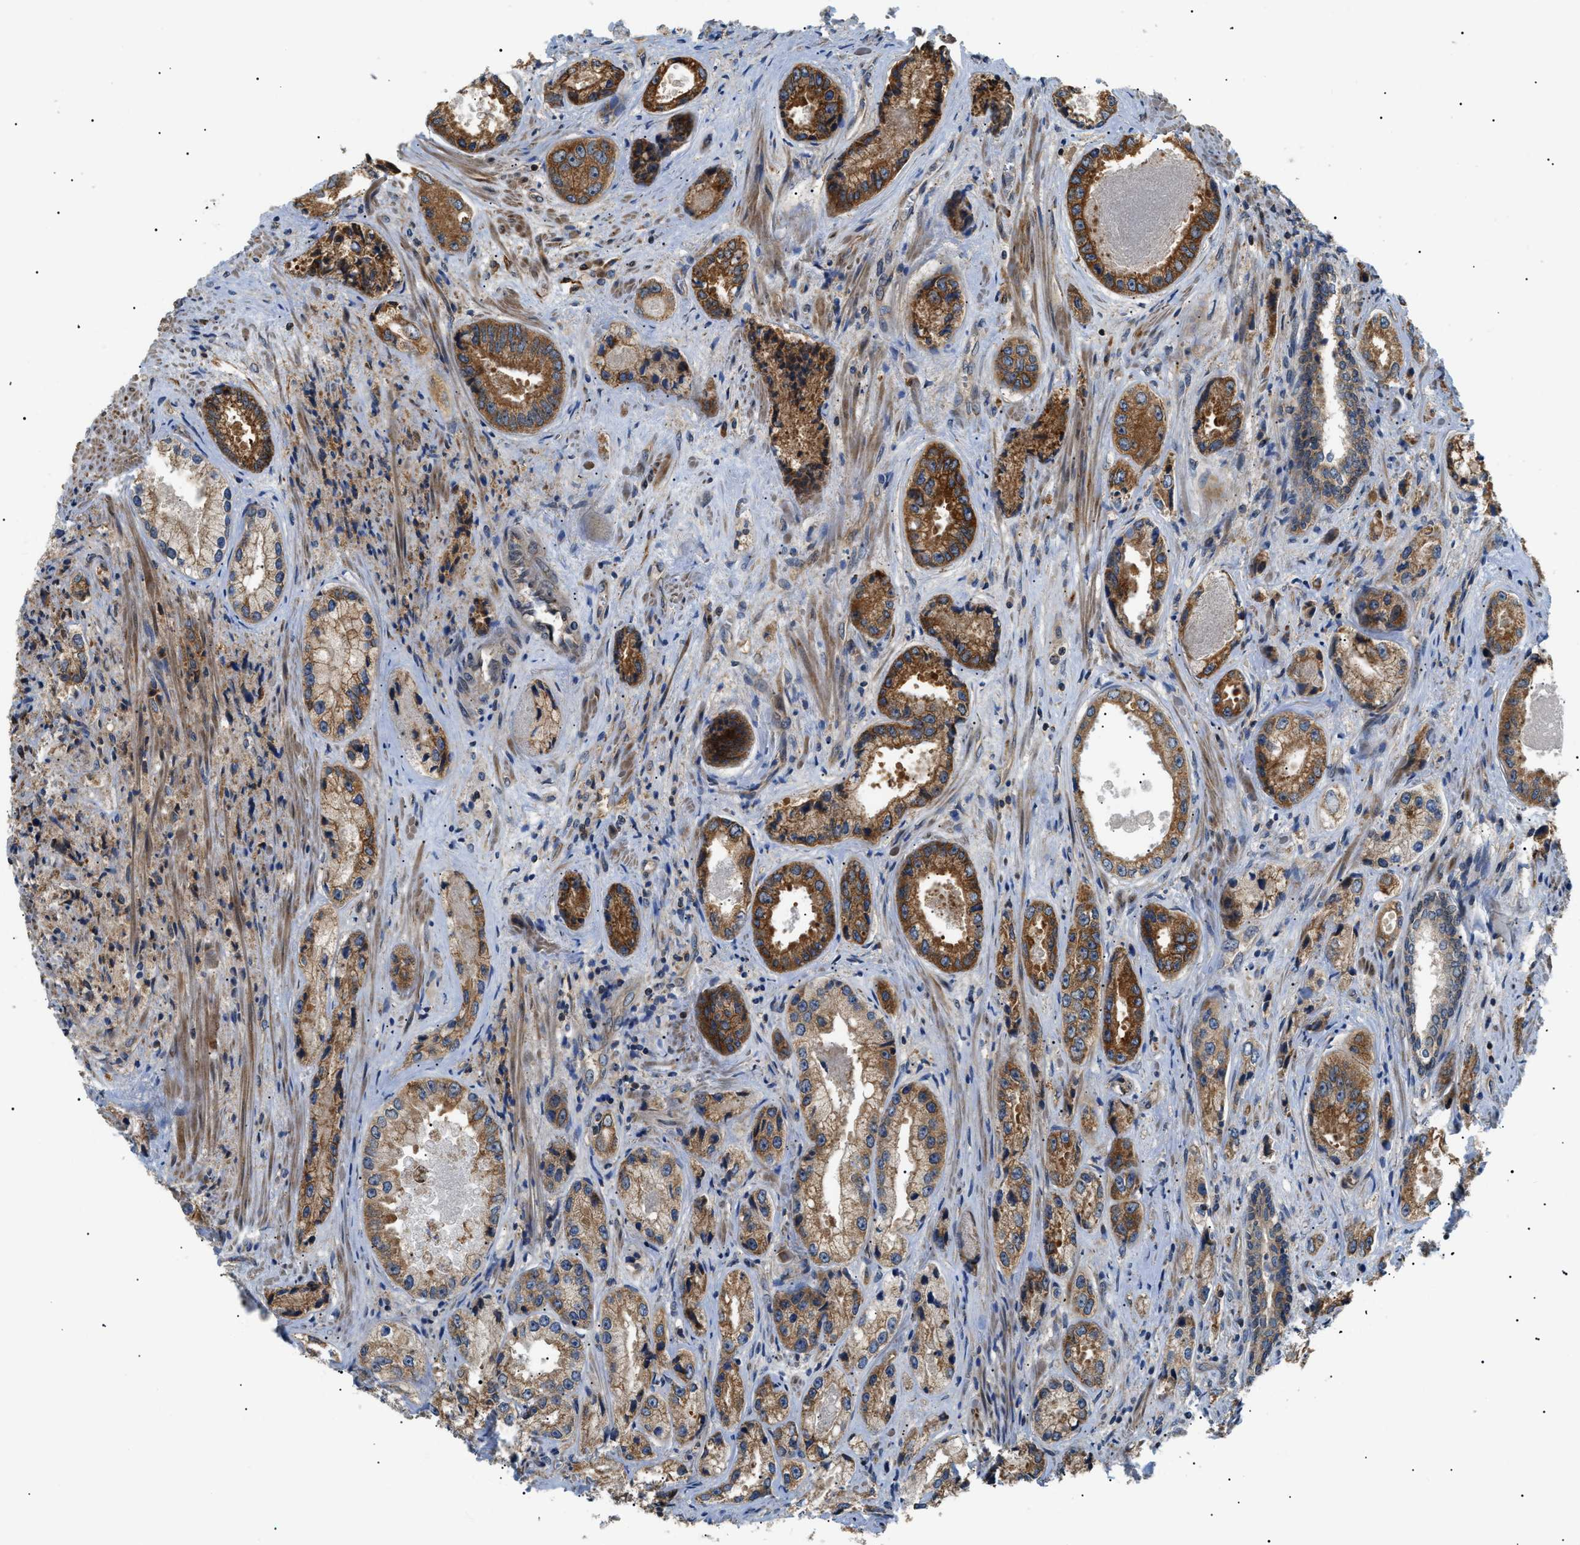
{"staining": {"intensity": "moderate", "quantity": ">75%", "location": "cytoplasmic/membranous"}, "tissue": "prostate cancer", "cell_type": "Tumor cells", "image_type": "cancer", "snomed": [{"axis": "morphology", "description": "Adenocarcinoma, High grade"}, {"axis": "topography", "description": "Prostate"}], "caption": "Adenocarcinoma (high-grade) (prostate) was stained to show a protein in brown. There is medium levels of moderate cytoplasmic/membranous staining in about >75% of tumor cells. Immunohistochemistry stains the protein of interest in brown and the nuclei are stained blue.", "gene": "SRPK1", "patient": {"sex": "male", "age": 61}}